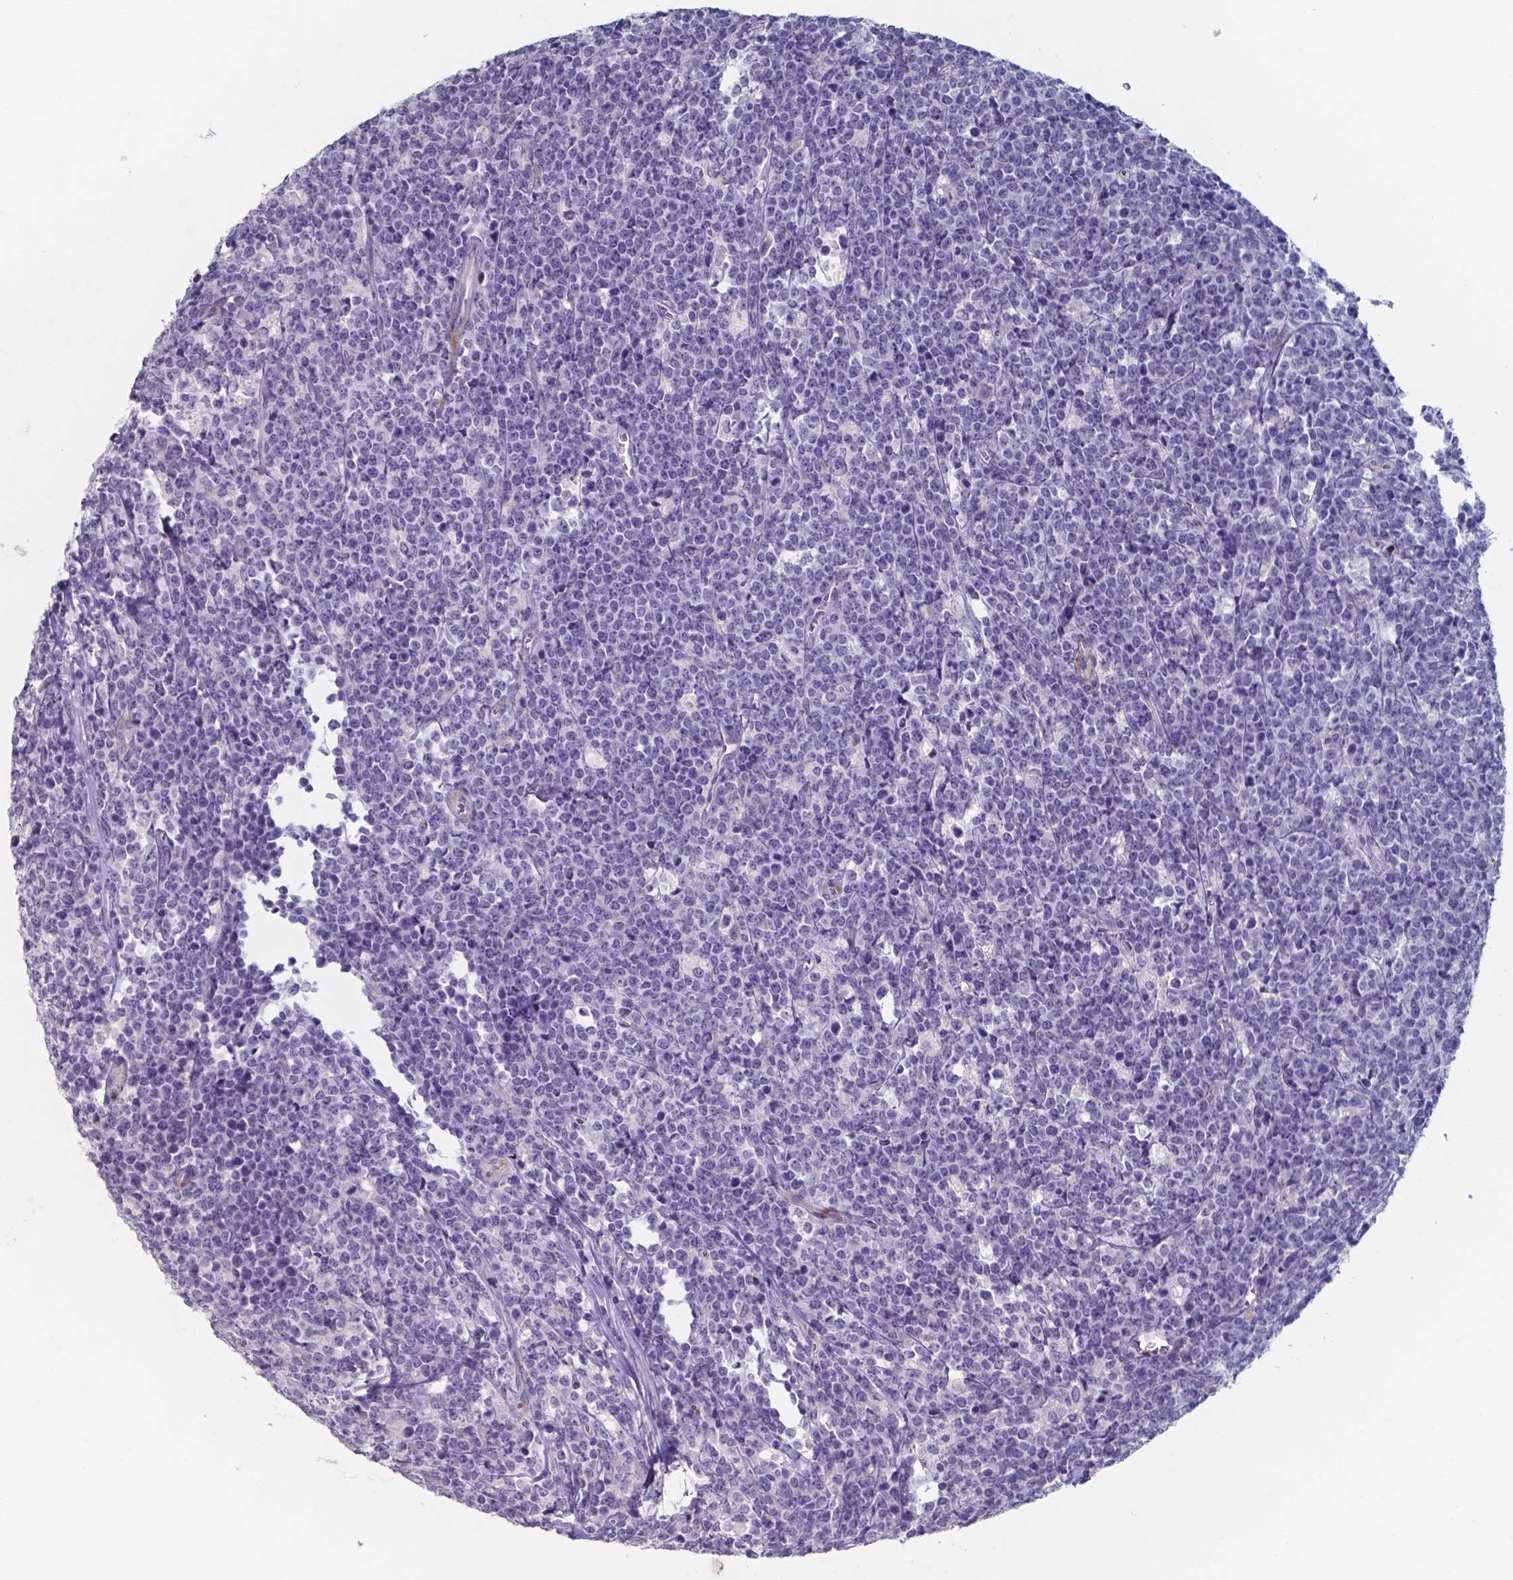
{"staining": {"intensity": "negative", "quantity": "none", "location": "none"}, "tissue": "lymphoma", "cell_type": "Tumor cells", "image_type": "cancer", "snomed": [{"axis": "morphology", "description": "Malignant lymphoma, non-Hodgkin's type, High grade"}, {"axis": "topography", "description": "Small intestine"}], "caption": "Tumor cells are negative for protein expression in human lymphoma.", "gene": "PLA2R1", "patient": {"sex": "female", "age": 56}}